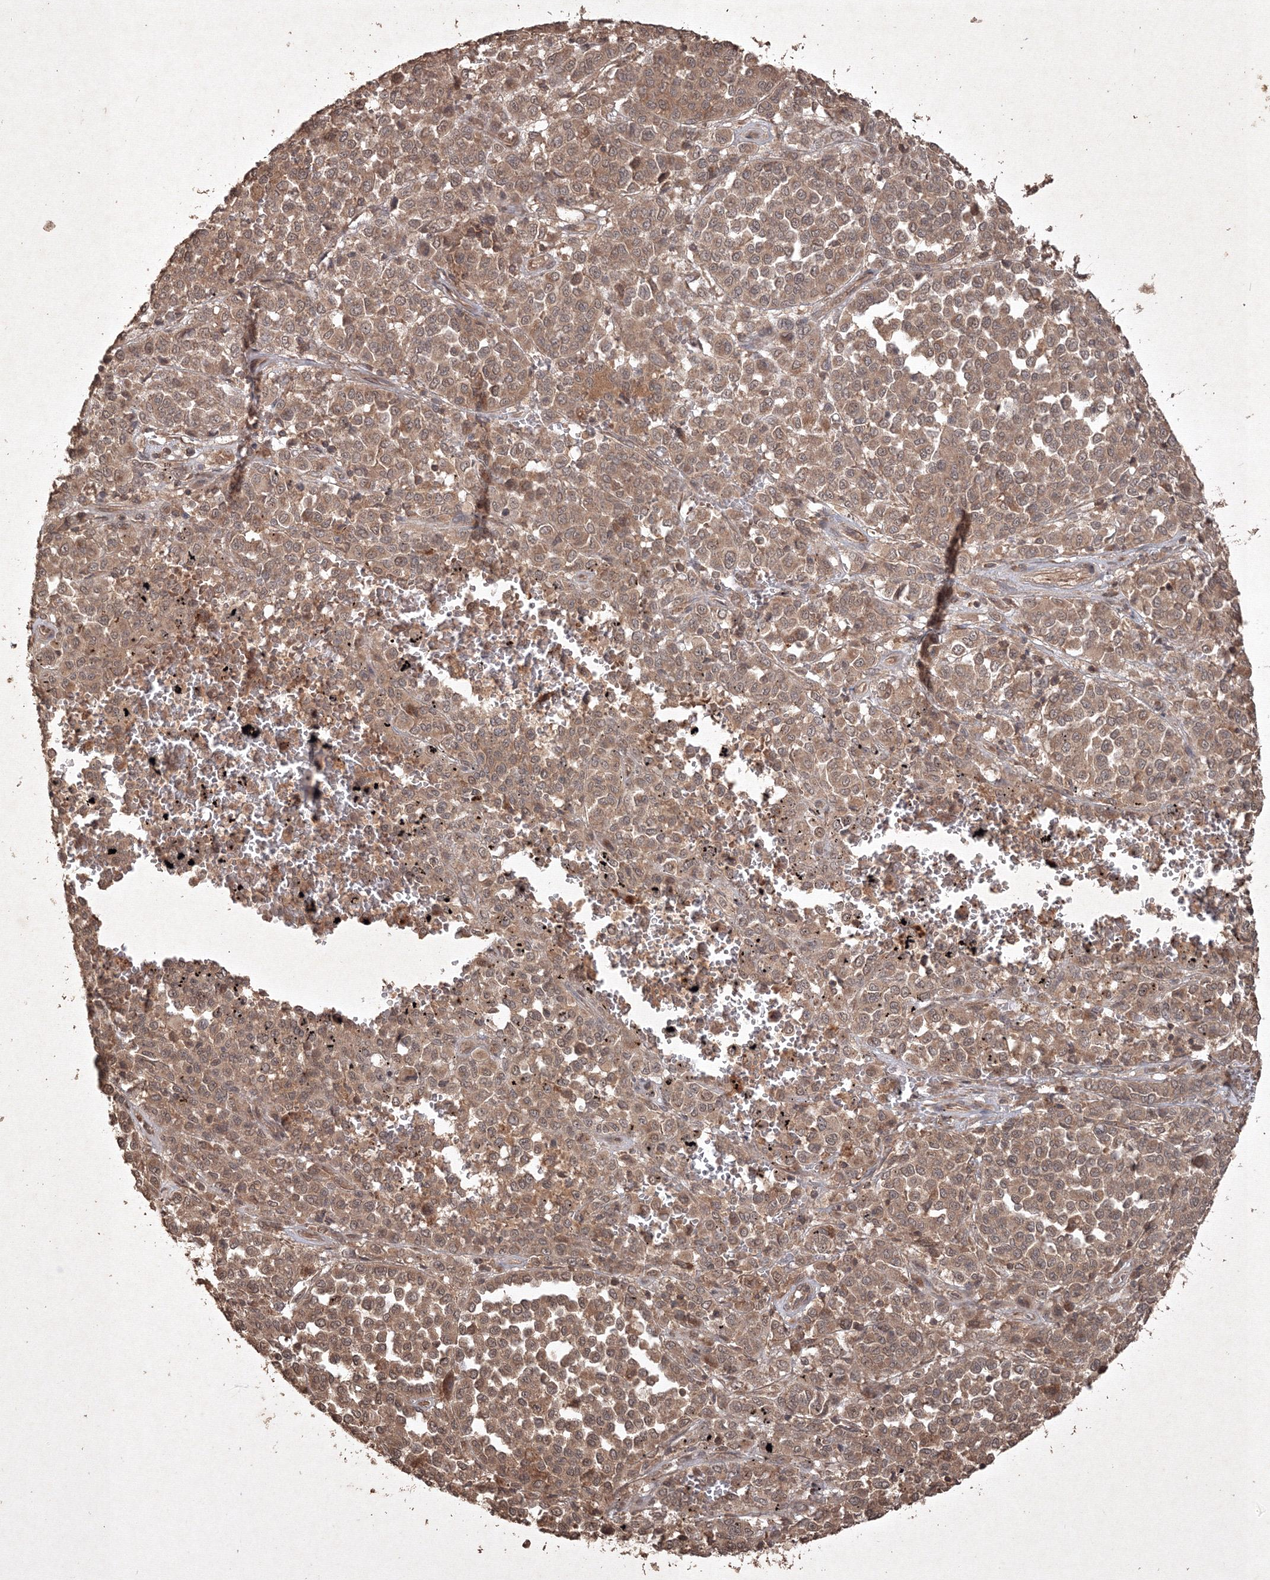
{"staining": {"intensity": "weak", "quantity": ">75%", "location": "cytoplasmic/membranous"}, "tissue": "melanoma", "cell_type": "Tumor cells", "image_type": "cancer", "snomed": [{"axis": "morphology", "description": "Malignant melanoma, Metastatic site"}, {"axis": "topography", "description": "Pancreas"}], "caption": "About >75% of tumor cells in human melanoma display weak cytoplasmic/membranous protein positivity as visualized by brown immunohistochemical staining.", "gene": "PELI3", "patient": {"sex": "female", "age": 30}}